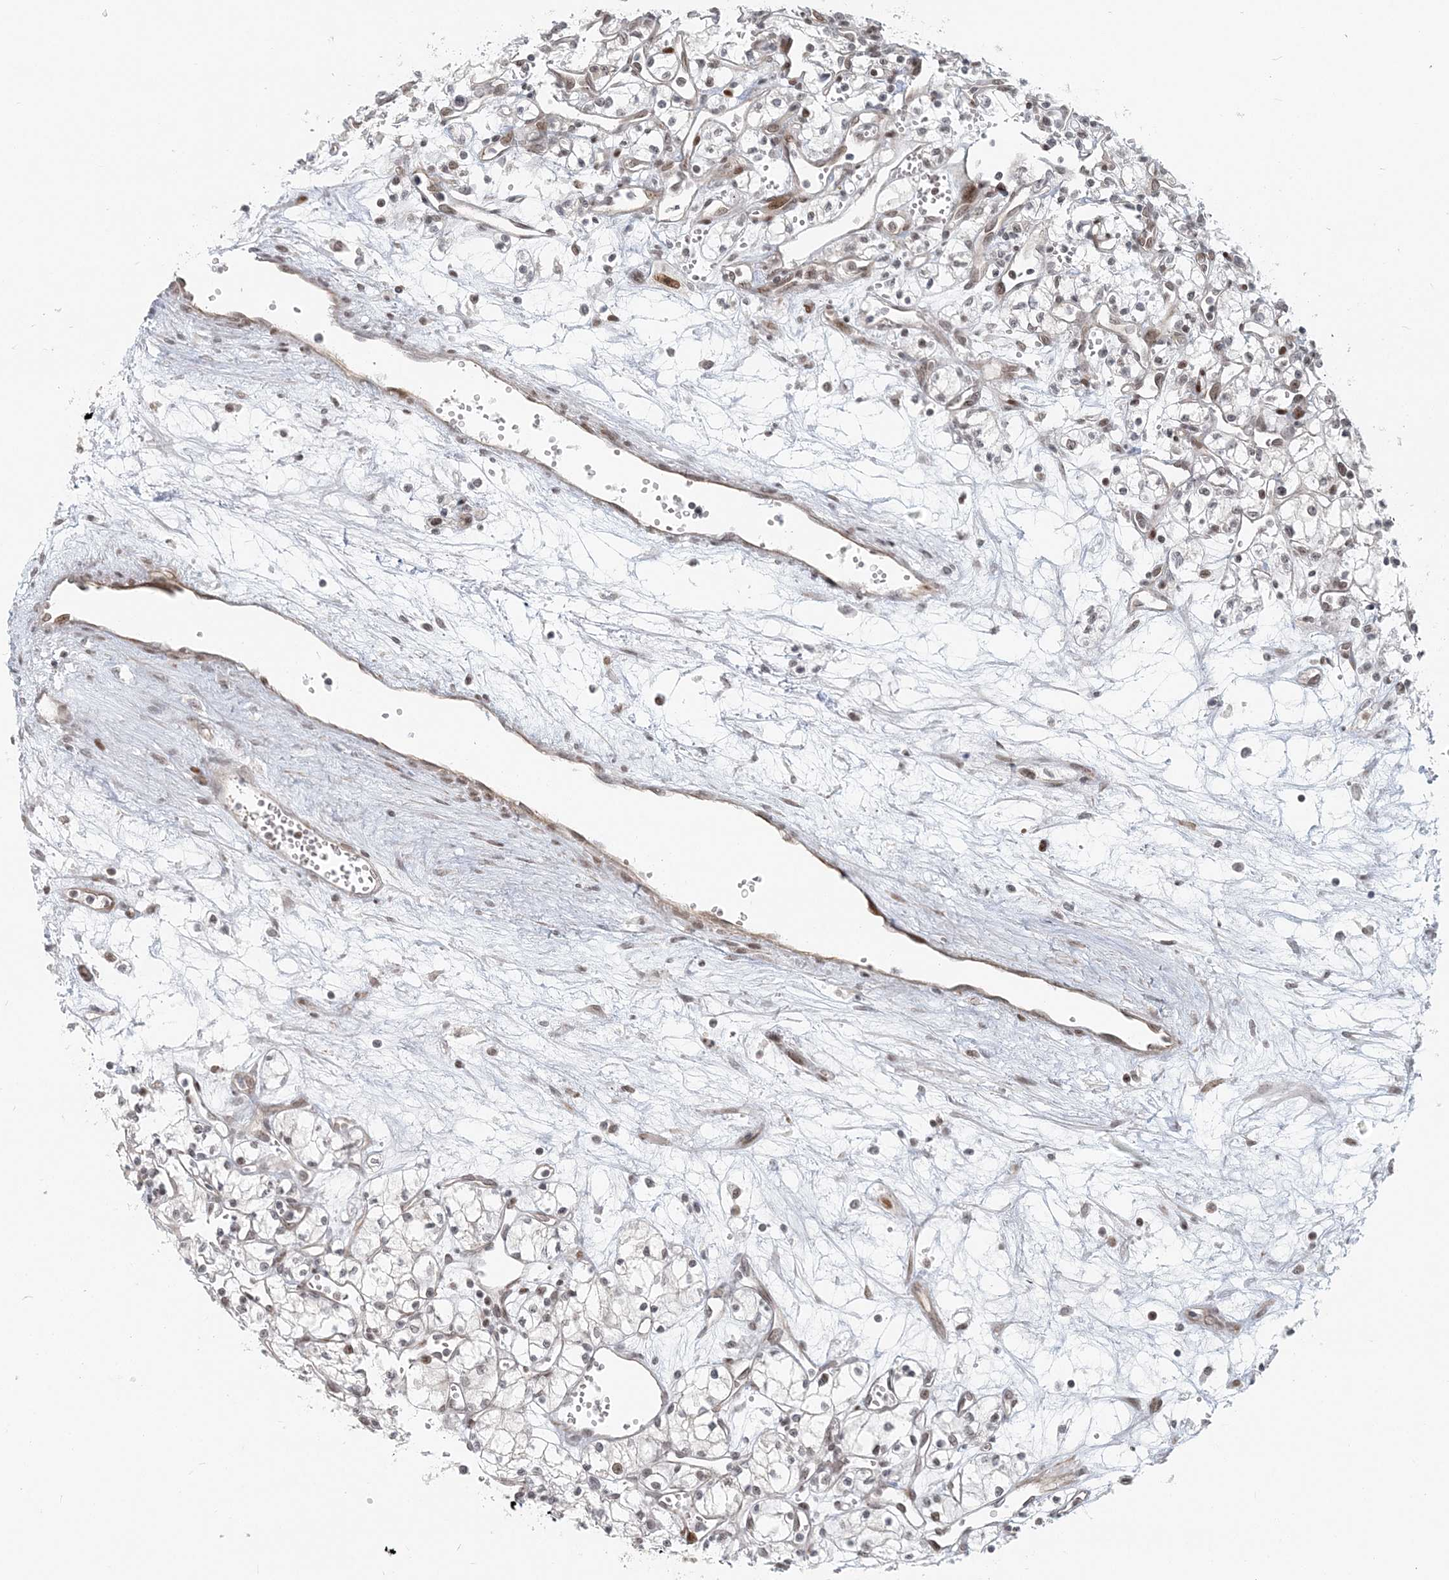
{"staining": {"intensity": "negative", "quantity": "none", "location": "none"}, "tissue": "renal cancer", "cell_type": "Tumor cells", "image_type": "cancer", "snomed": [{"axis": "morphology", "description": "Adenocarcinoma, NOS"}, {"axis": "topography", "description": "Kidney"}], "caption": "The image reveals no significant staining in tumor cells of renal cancer (adenocarcinoma).", "gene": "BAZ1B", "patient": {"sex": "male", "age": 59}}